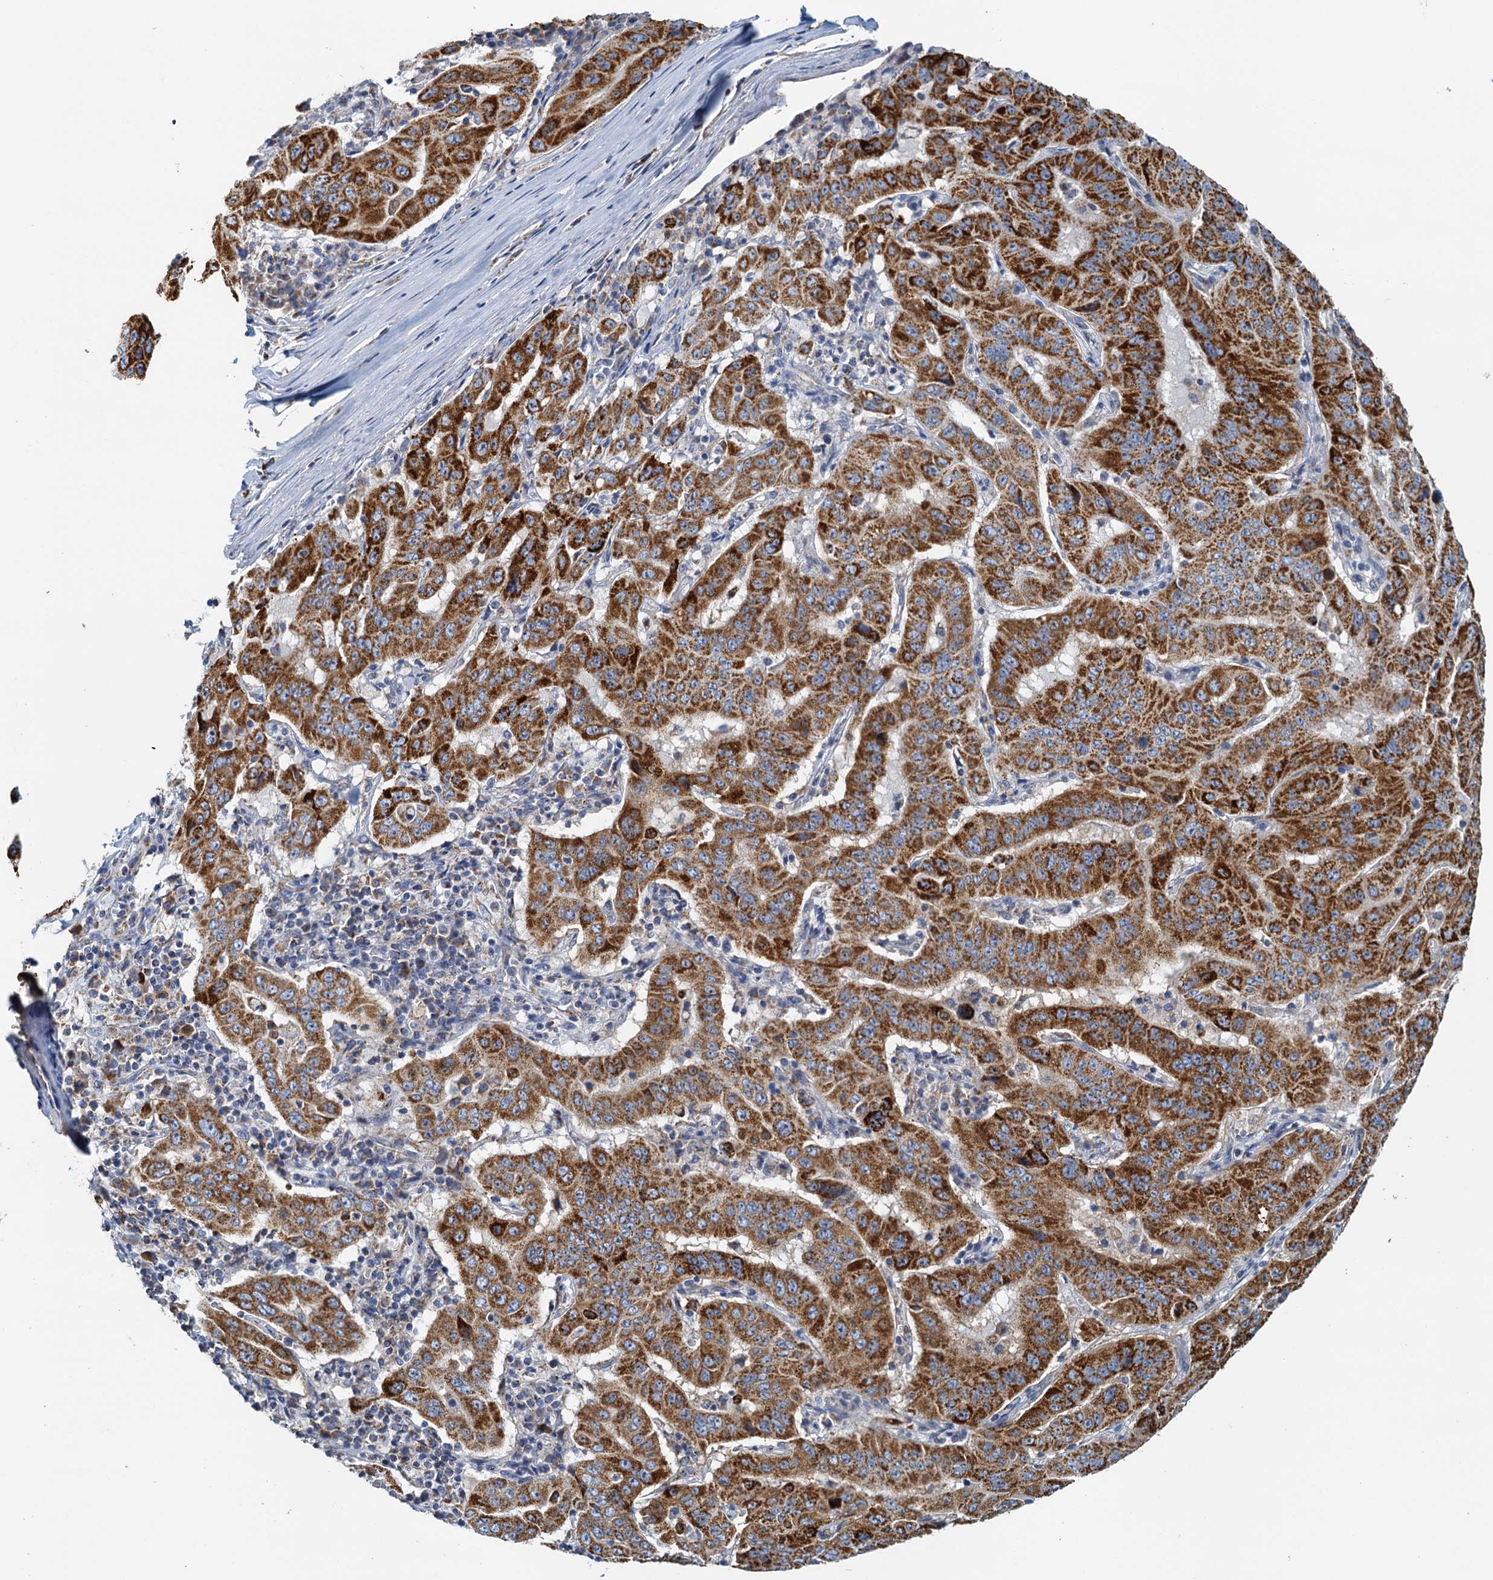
{"staining": {"intensity": "strong", "quantity": ">75%", "location": "cytoplasmic/membranous"}, "tissue": "pancreatic cancer", "cell_type": "Tumor cells", "image_type": "cancer", "snomed": [{"axis": "morphology", "description": "Adenocarcinoma, NOS"}, {"axis": "topography", "description": "Pancreas"}], "caption": "Adenocarcinoma (pancreatic) was stained to show a protein in brown. There is high levels of strong cytoplasmic/membranous positivity in approximately >75% of tumor cells. (Stains: DAB (3,3'-diaminobenzidine) in brown, nuclei in blue, Microscopy: brightfield microscopy at high magnification).", "gene": "POC1A", "patient": {"sex": "male", "age": 63}}